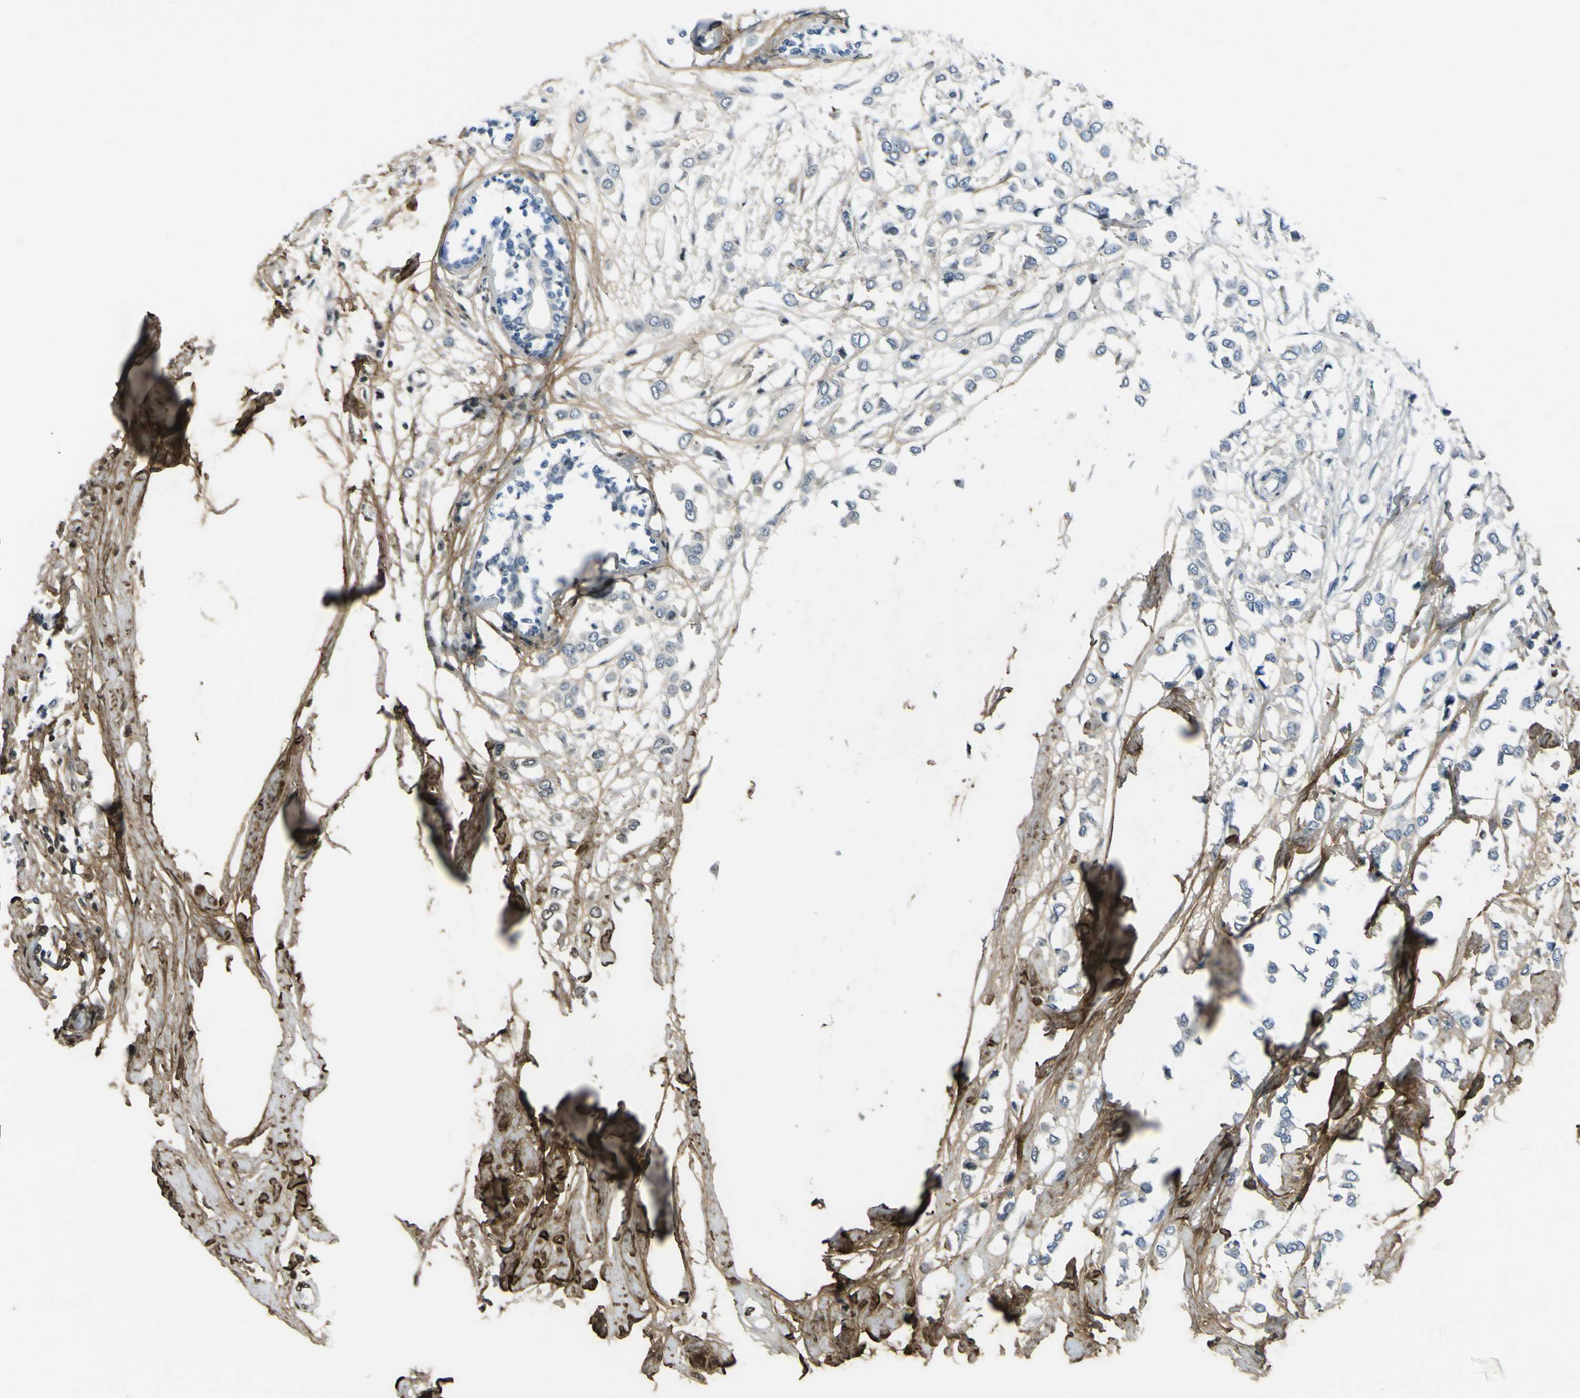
{"staining": {"intensity": "negative", "quantity": "none", "location": "none"}, "tissue": "breast cancer", "cell_type": "Tumor cells", "image_type": "cancer", "snomed": [{"axis": "morphology", "description": "Lobular carcinoma"}, {"axis": "topography", "description": "Breast"}], "caption": "Immunohistochemistry (IHC) image of breast cancer (lobular carcinoma) stained for a protein (brown), which exhibits no expression in tumor cells. The staining is performed using DAB (3,3'-diaminobenzidine) brown chromogen with nuclei counter-stained in using hematoxylin.", "gene": "OGN", "patient": {"sex": "female", "age": 51}}